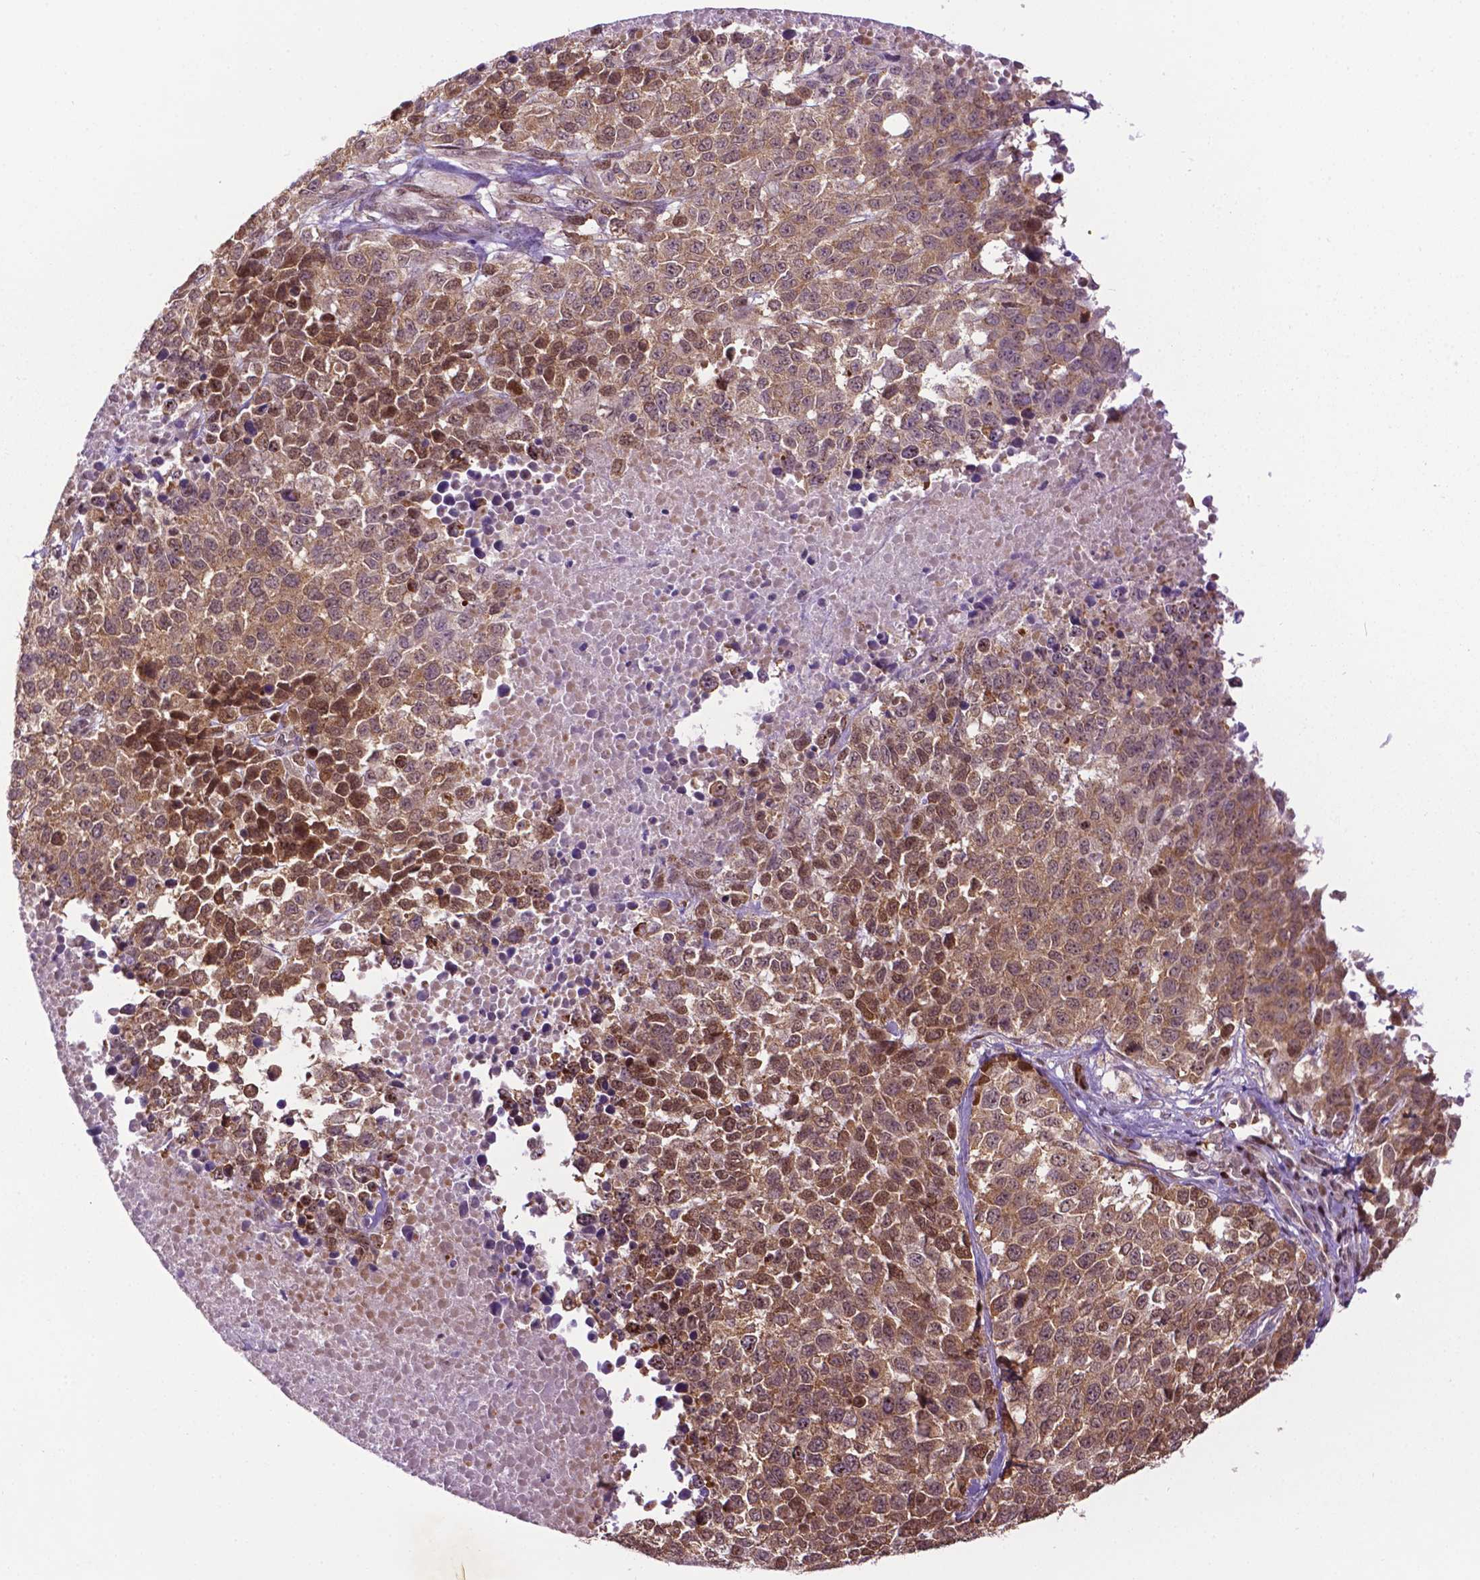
{"staining": {"intensity": "moderate", "quantity": ">75%", "location": "cytoplasmic/membranous,nuclear"}, "tissue": "melanoma", "cell_type": "Tumor cells", "image_type": "cancer", "snomed": [{"axis": "morphology", "description": "Malignant melanoma, Metastatic site"}, {"axis": "topography", "description": "Skin"}], "caption": "A high-resolution histopathology image shows immunohistochemistry (IHC) staining of melanoma, which exhibits moderate cytoplasmic/membranous and nuclear expression in about >75% of tumor cells.", "gene": "ZNF41", "patient": {"sex": "male", "age": 84}}